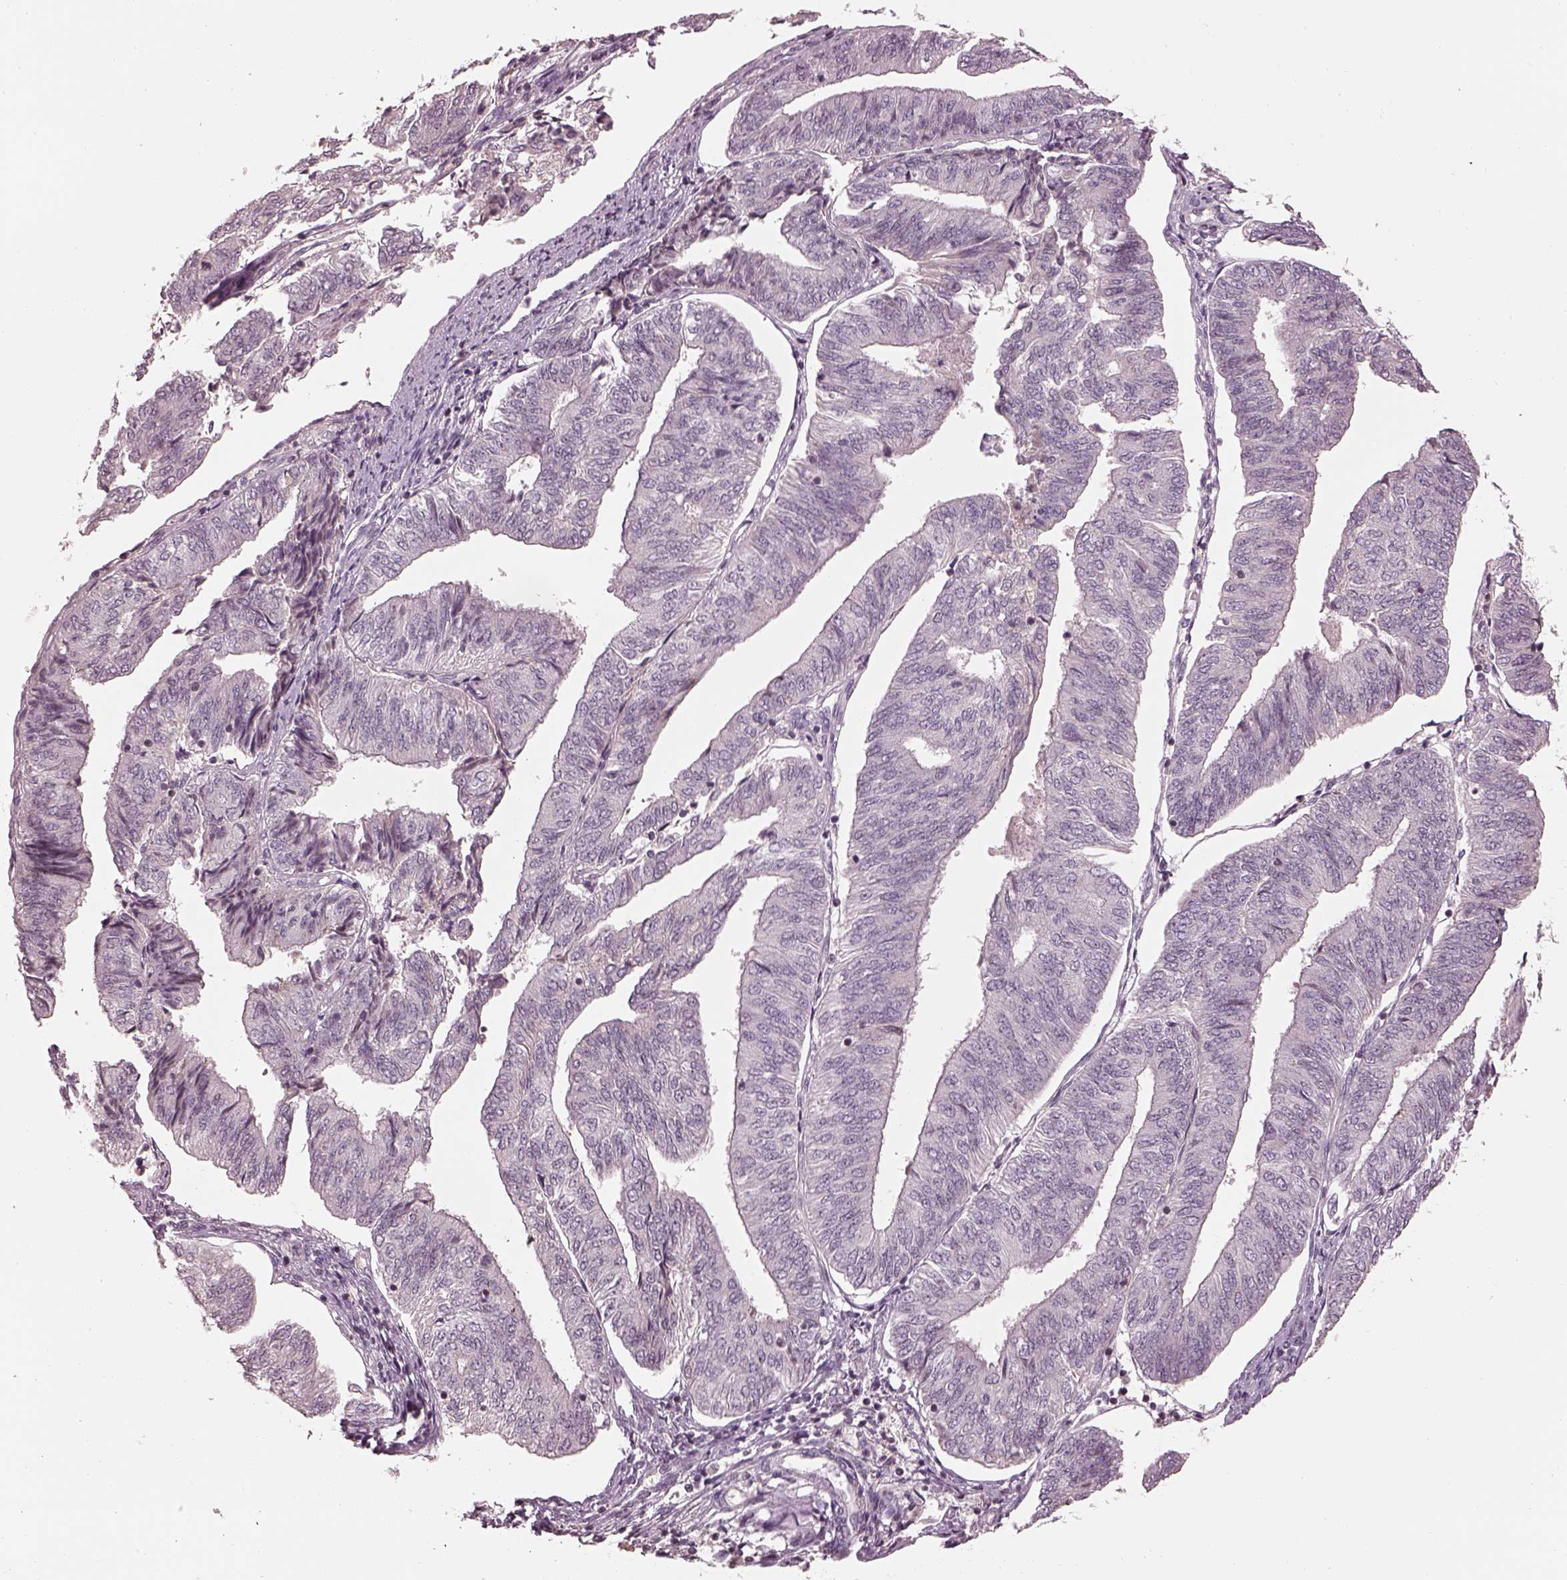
{"staining": {"intensity": "negative", "quantity": "none", "location": "none"}, "tissue": "endometrial cancer", "cell_type": "Tumor cells", "image_type": "cancer", "snomed": [{"axis": "morphology", "description": "Adenocarcinoma, NOS"}, {"axis": "topography", "description": "Endometrium"}], "caption": "High power microscopy histopathology image of an immunohistochemistry histopathology image of adenocarcinoma (endometrial), revealing no significant expression in tumor cells.", "gene": "TLX3", "patient": {"sex": "female", "age": 58}}